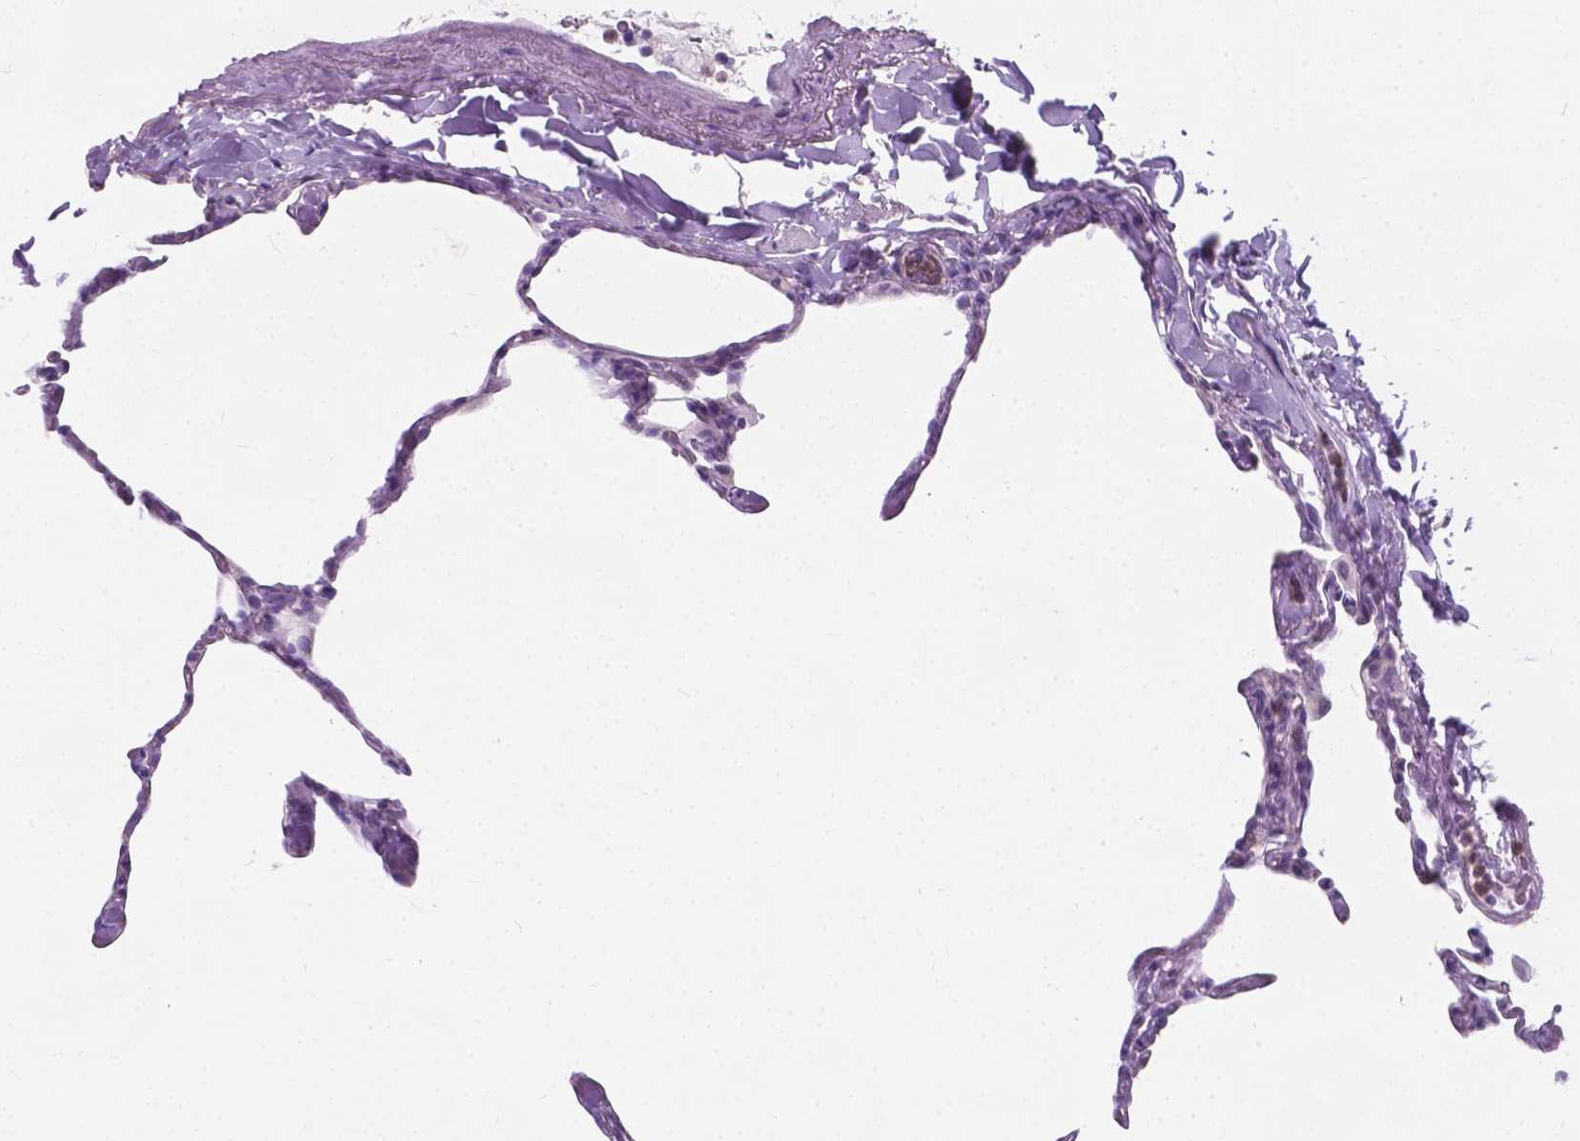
{"staining": {"intensity": "negative", "quantity": "none", "location": "none"}, "tissue": "lung", "cell_type": "Alveolar cells", "image_type": "normal", "snomed": [{"axis": "morphology", "description": "Normal tissue, NOS"}, {"axis": "topography", "description": "Lung"}], "caption": "This micrograph is of unremarkable lung stained with IHC to label a protein in brown with the nuclei are counter-stained blue. There is no expression in alveolar cells.", "gene": "KIAA0040", "patient": {"sex": "male", "age": 65}}